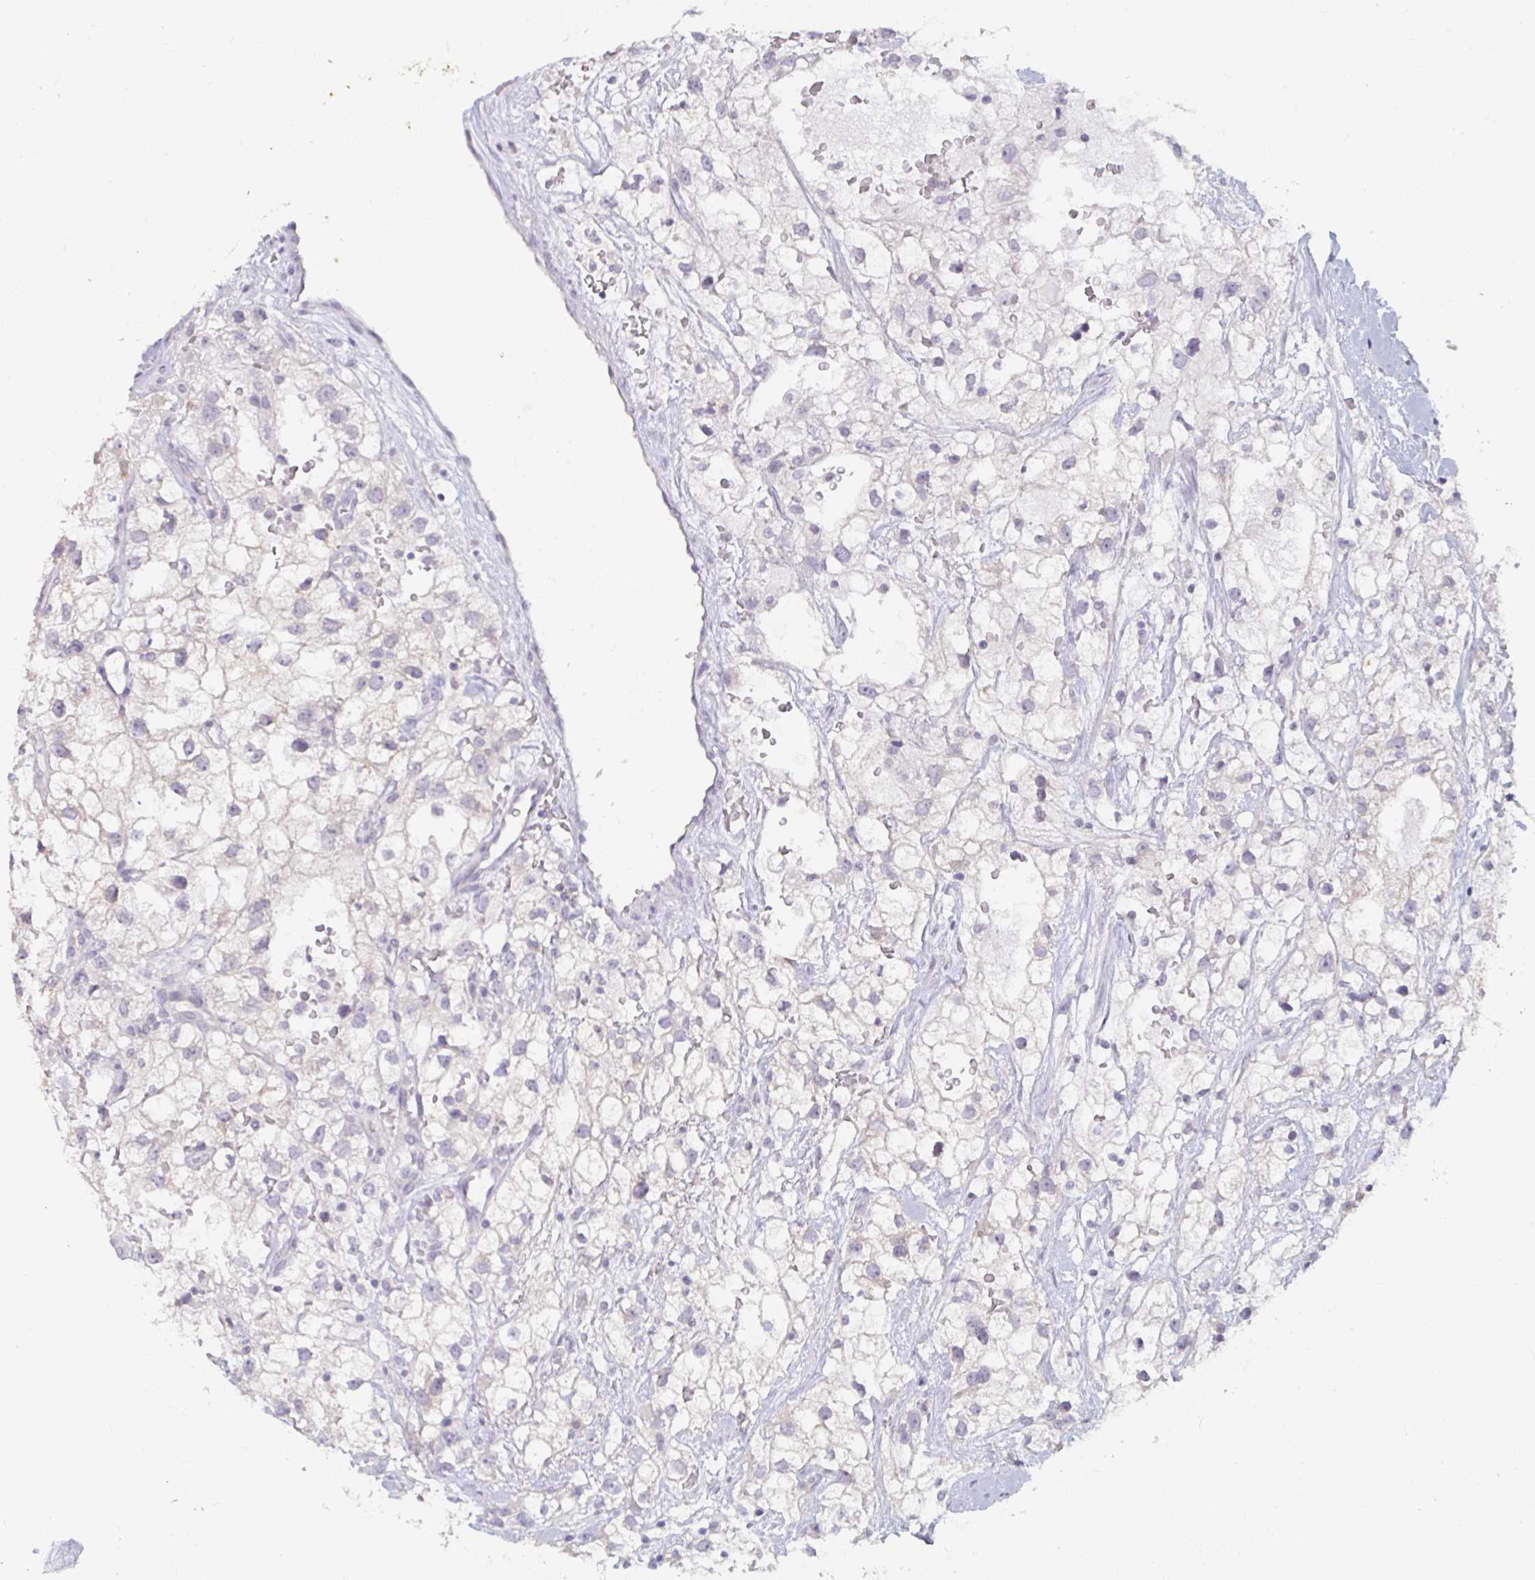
{"staining": {"intensity": "negative", "quantity": "none", "location": "none"}, "tissue": "renal cancer", "cell_type": "Tumor cells", "image_type": "cancer", "snomed": [{"axis": "morphology", "description": "Adenocarcinoma, NOS"}, {"axis": "topography", "description": "Kidney"}], "caption": "This micrograph is of renal cancer stained with immunohistochemistry to label a protein in brown with the nuclei are counter-stained blue. There is no staining in tumor cells.", "gene": "TBC1D4", "patient": {"sex": "male", "age": 59}}